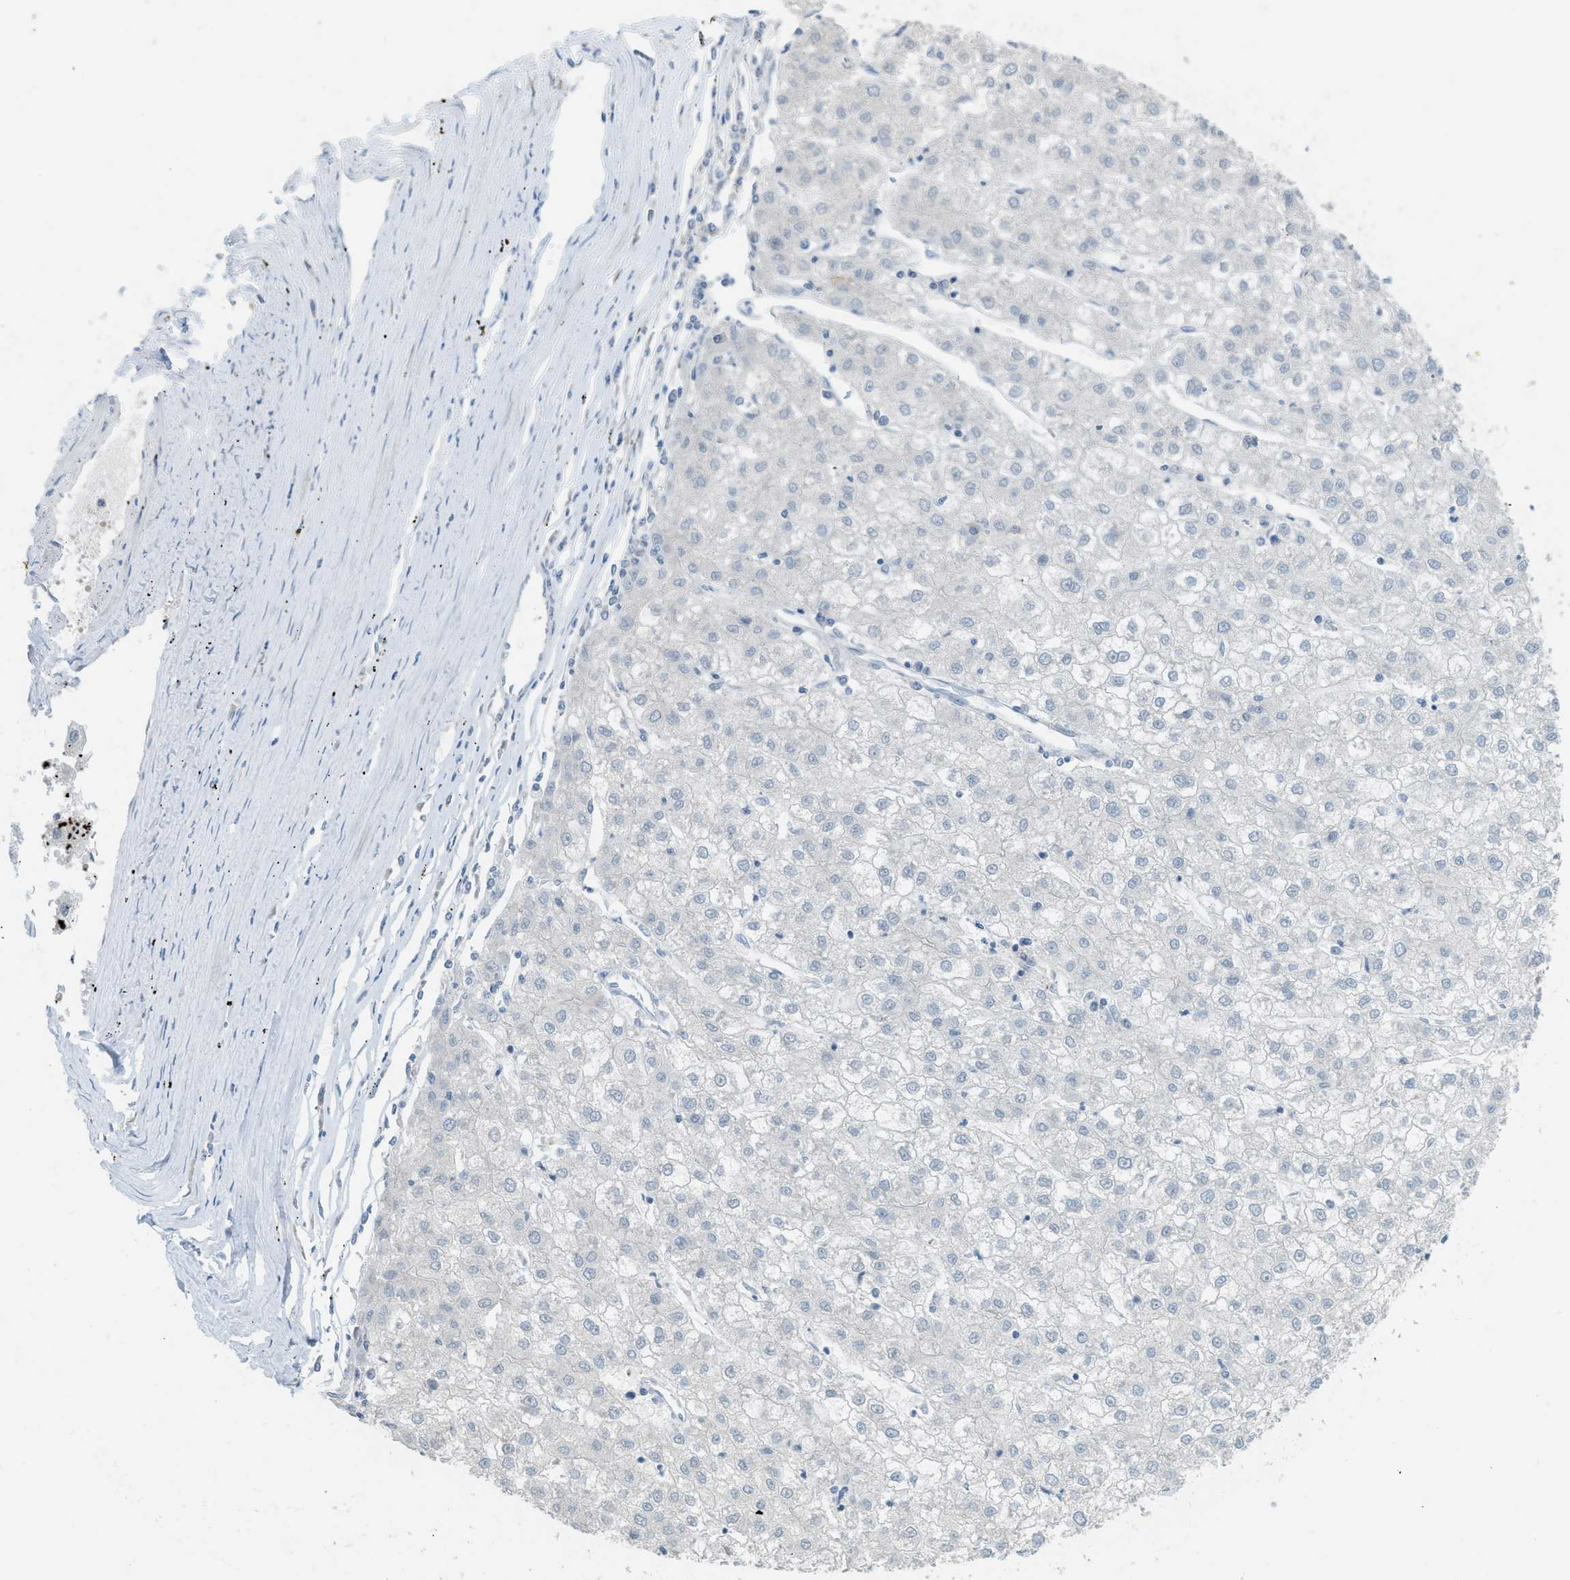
{"staining": {"intensity": "negative", "quantity": "none", "location": "none"}, "tissue": "liver cancer", "cell_type": "Tumor cells", "image_type": "cancer", "snomed": [{"axis": "morphology", "description": "Carcinoma, Hepatocellular, NOS"}, {"axis": "topography", "description": "Liver"}], "caption": "High magnification brightfield microscopy of liver hepatocellular carcinoma stained with DAB (brown) and counterstained with hematoxylin (blue): tumor cells show no significant expression. The staining was performed using DAB to visualize the protein expression in brown, while the nuclei were stained in blue with hematoxylin (Magnification: 20x).", "gene": "TXNDC2", "patient": {"sex": "male", "age": 72}}